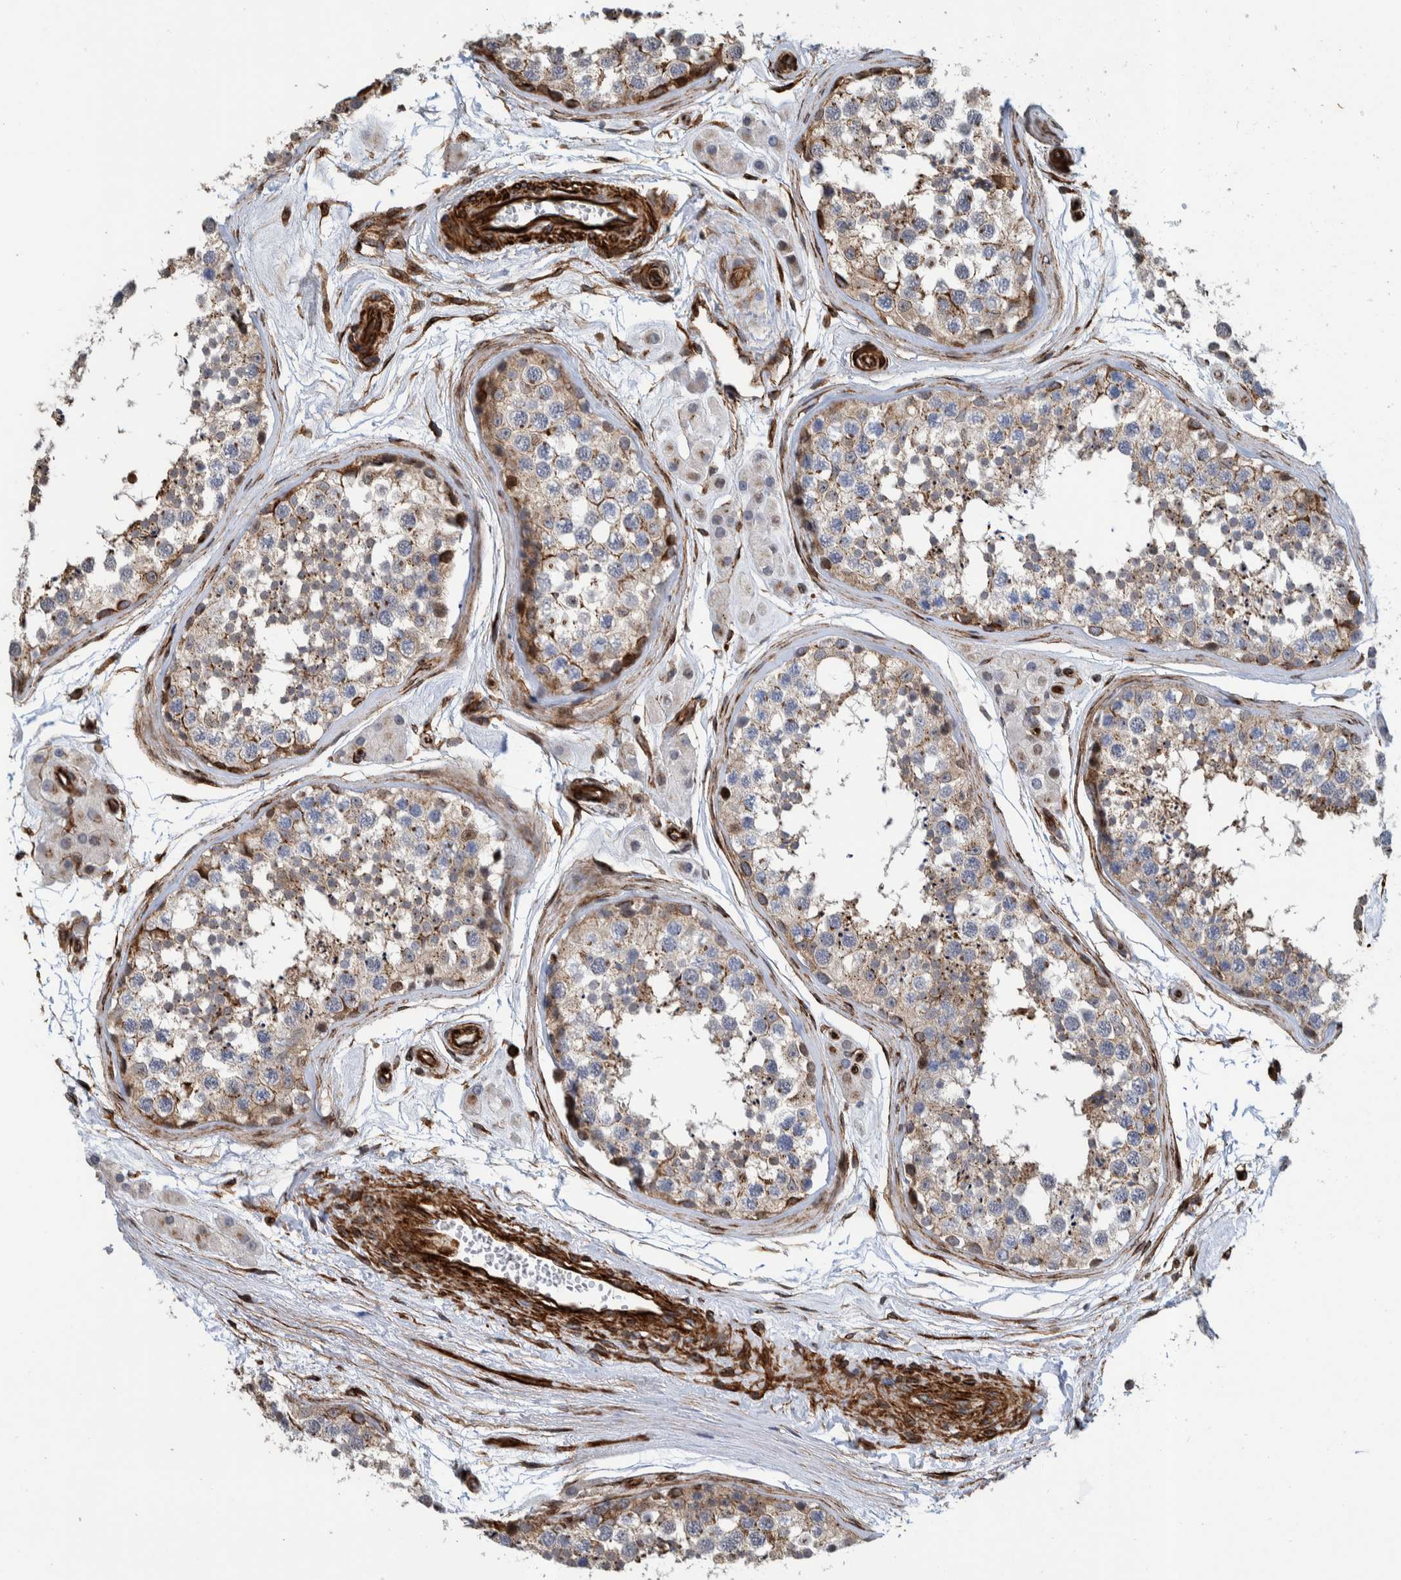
{"staining": {"intensity": "moderate", "quantity": ">75%", "location": "cytoplasmic/membranous"}, "tissue": "testis", "cell_type": "Cells in seminiferous ducts", "image_type": "normal", "snomed": [{"axis": "morphology", "description": "Normal tissue, NOS"}, {"axis": "topography", "description": "Testis"}], "caption": "Approximately >75% of cells in seminiferous ducts in benign testis reveal moderate cytoplasmic/membranous protein expression as visualized by brown immunohistochemical staining.", "gene": "CCDC57", "patient": {"sex": "male", "age": 56}}